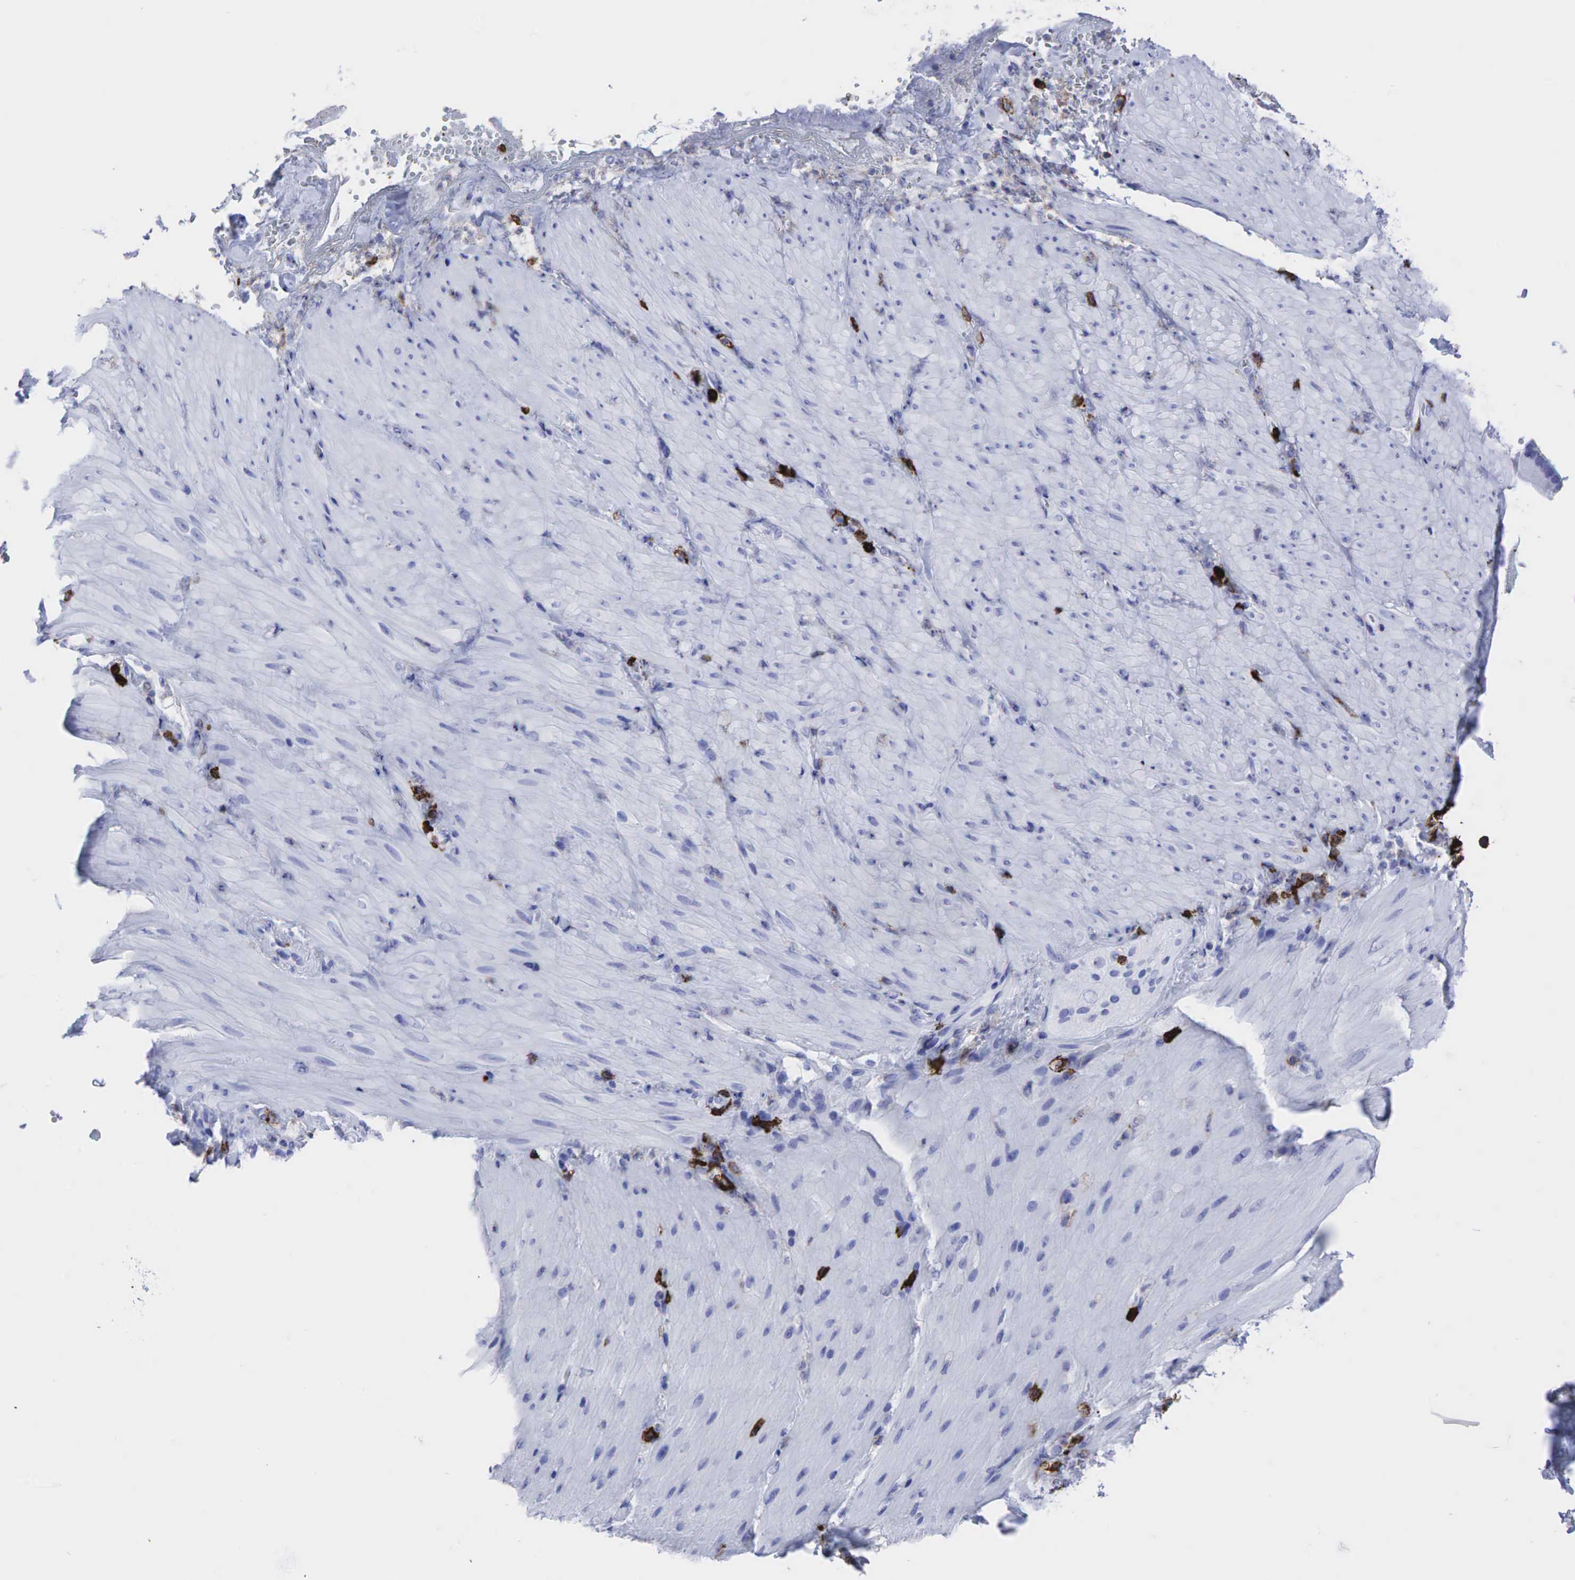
{"staining": {"intensity": "negative", "quantity": "none", "location": "none"}, "tissue": "smooth muscle", "cell_type": "Smooth muscle cells", "image_type": "normal", "snomed": [{"axis": "morphology", "description": "Normal tissue, NOS"}, {"axis": "topography", "description": "Duodenum"}], "caption": "Immunohistochemical staining of unremarkable human smooth muscle exhibits no significant expression in smooth muscle cells. (Stains: DAB immunohistochemistry with hematoxylin counter stain, Microscopy: brightfield microscopy at high magnification).", "gene": "PTPRC", "patient": {"sex": "male", "age": 63}}